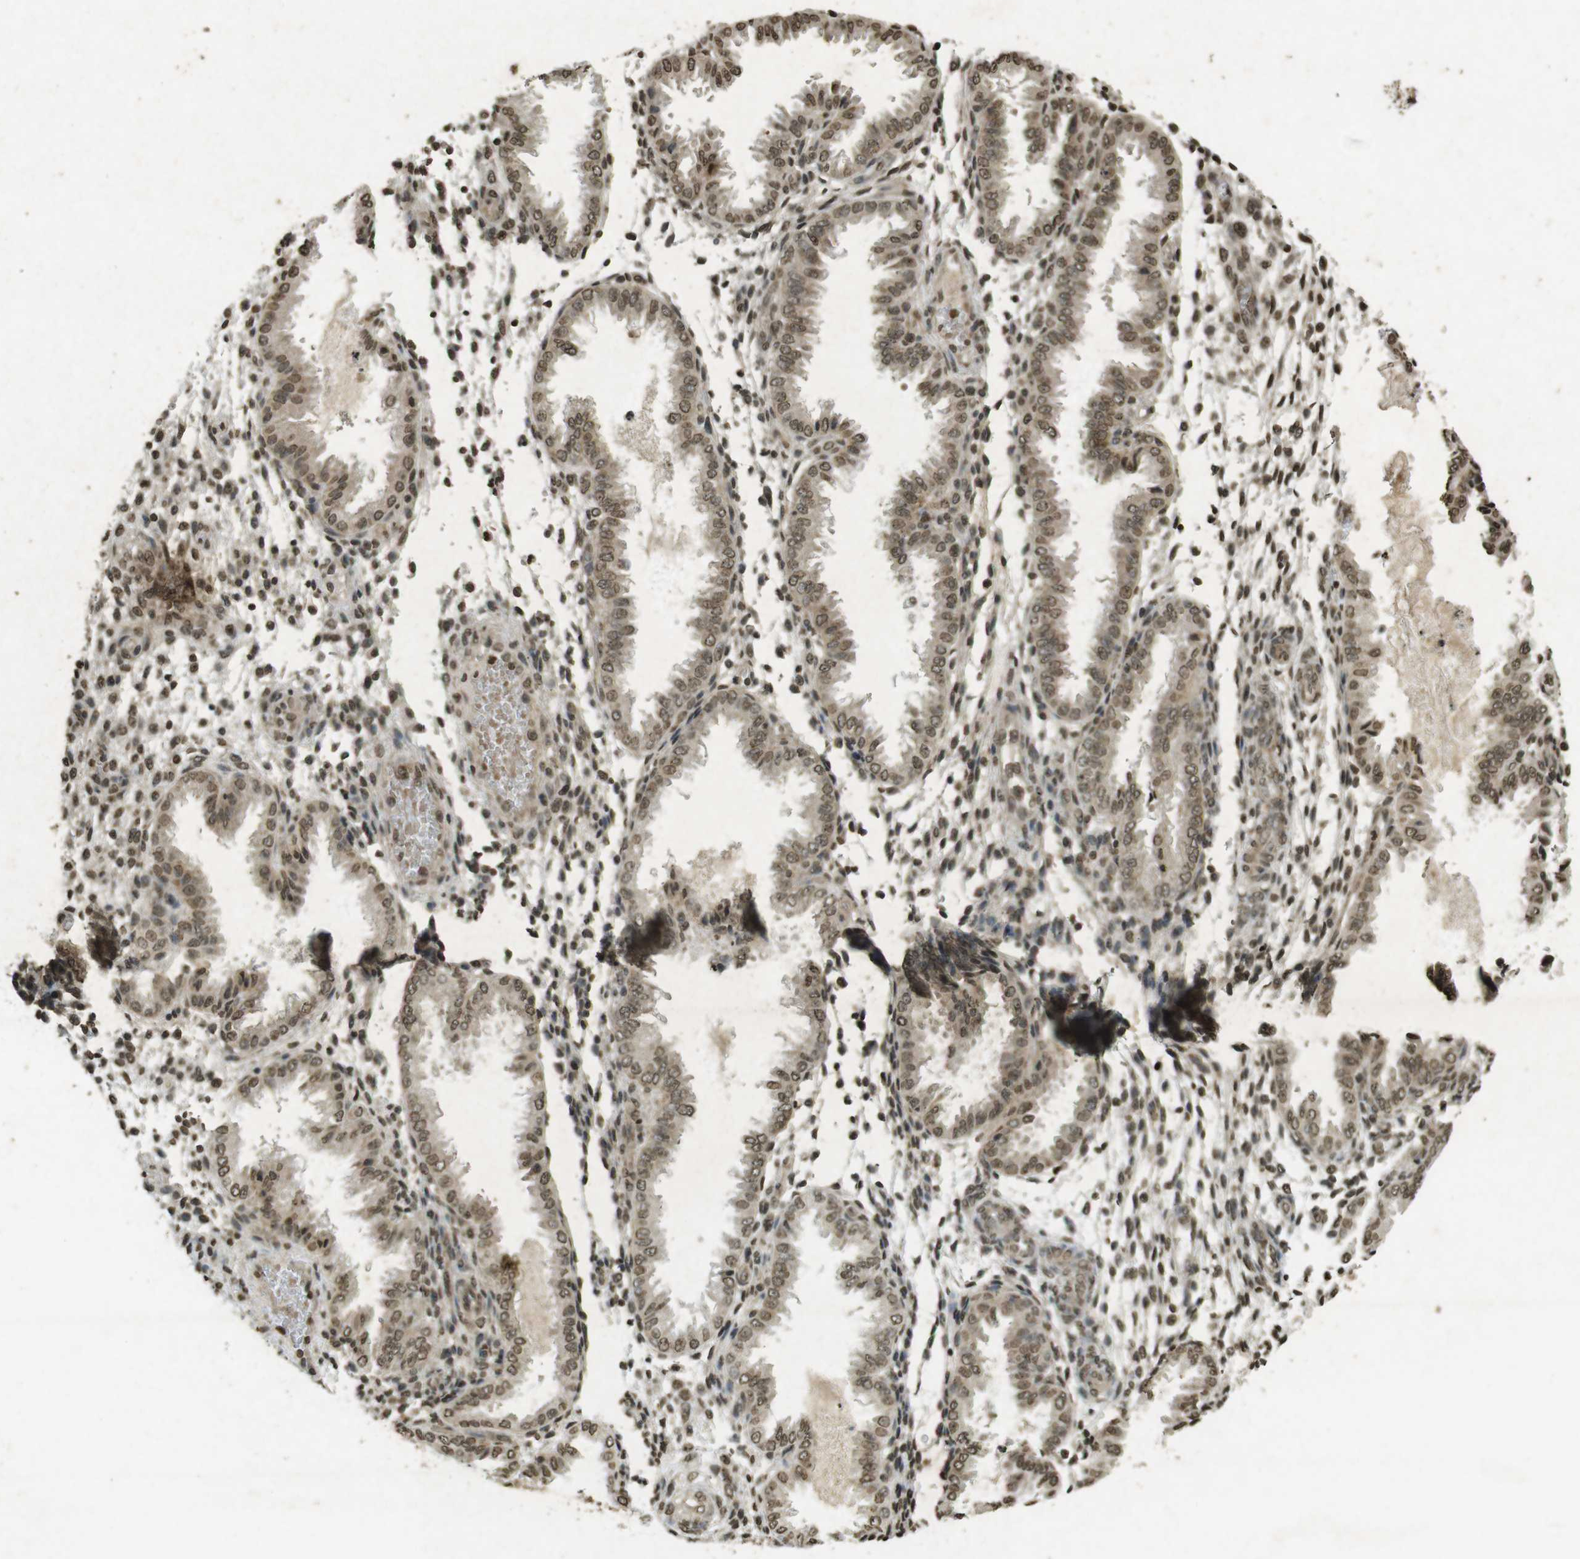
{"staining": {"intensity": "moderate", "quantity": ">75%", "location": "nuclear"}, "tissue": "endometrium", "cell_type": "Cells in endometrial stroma", "image_type": "normal", "snomed": [{"axis": "morphology", "description": "Normal tissue, NOS"}, {"axis": "topography", "description": "Endometrium"}], "caption": "A medium amount of moderate nuclear expression is seen in about >75% of cells in endometrial stroma in unremarkable endometrium. The staining is performed using DAB brown chromogen to label protein expression. The nuclei are counter-stained blue using hematoxylin.", "gene": "ORC4", "patient": {"sex": "female", "age": 33}}